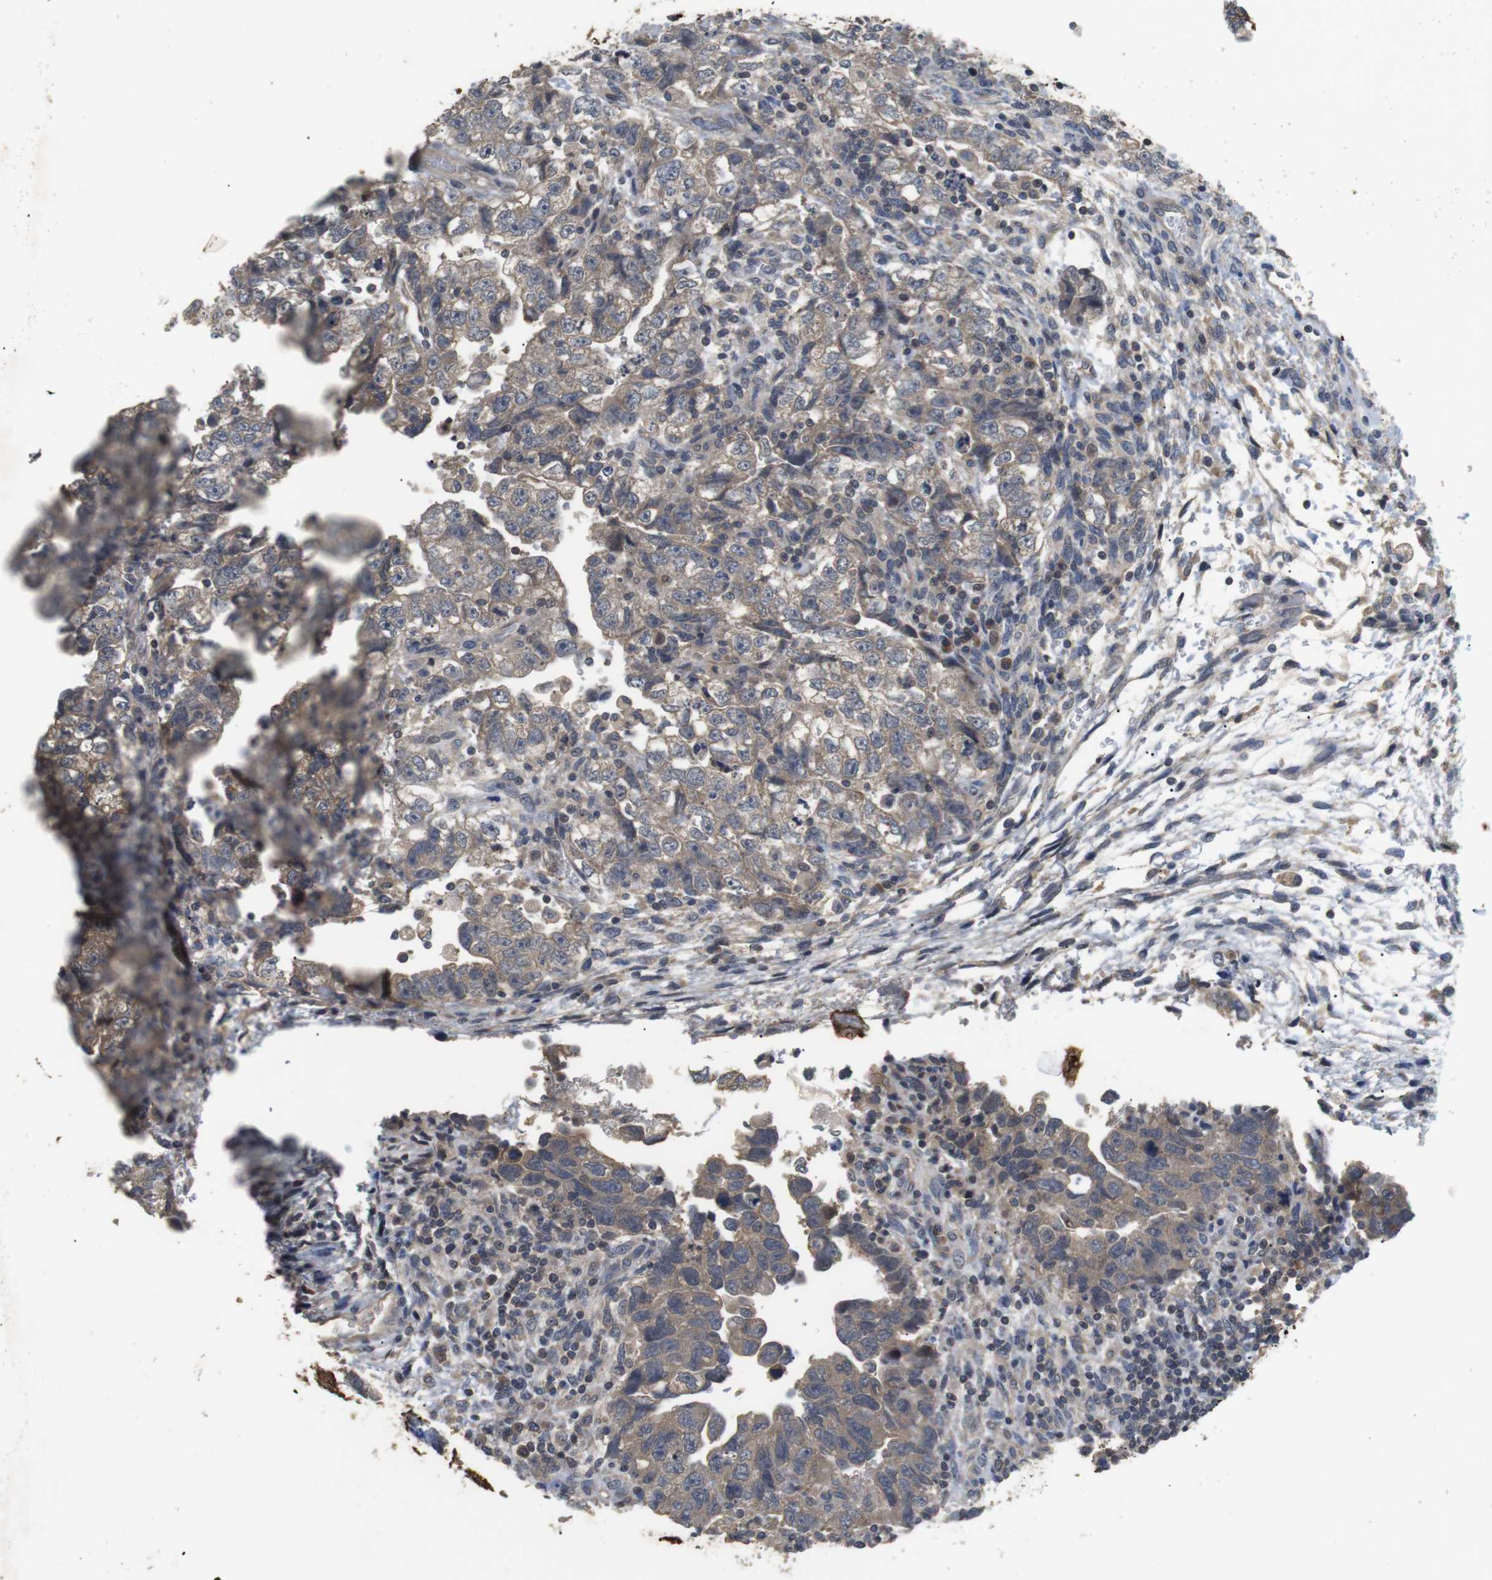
{"staining": {"intensity": "weak", "quantity": ">75%", "location": "cytoplasmic/membranous"}, "tissue": "testis cancer", "cell_type": "Tumor cells", "image_type": "cancer", "snomed": [{"axis": "morphology", "description": "Carcinoma, Embryonal, NOS"}, {"axis": "topography", "description": "Testis"}], "caption": "Immunohistochemical staining of testis cancer (embryonal carcinoma) reveals weak cytoplasmic/membranous protein expression in approximately >75% of tumor cells.", "gene": "ADGRL3", "patient": {"sex": "male", "age": 36}}